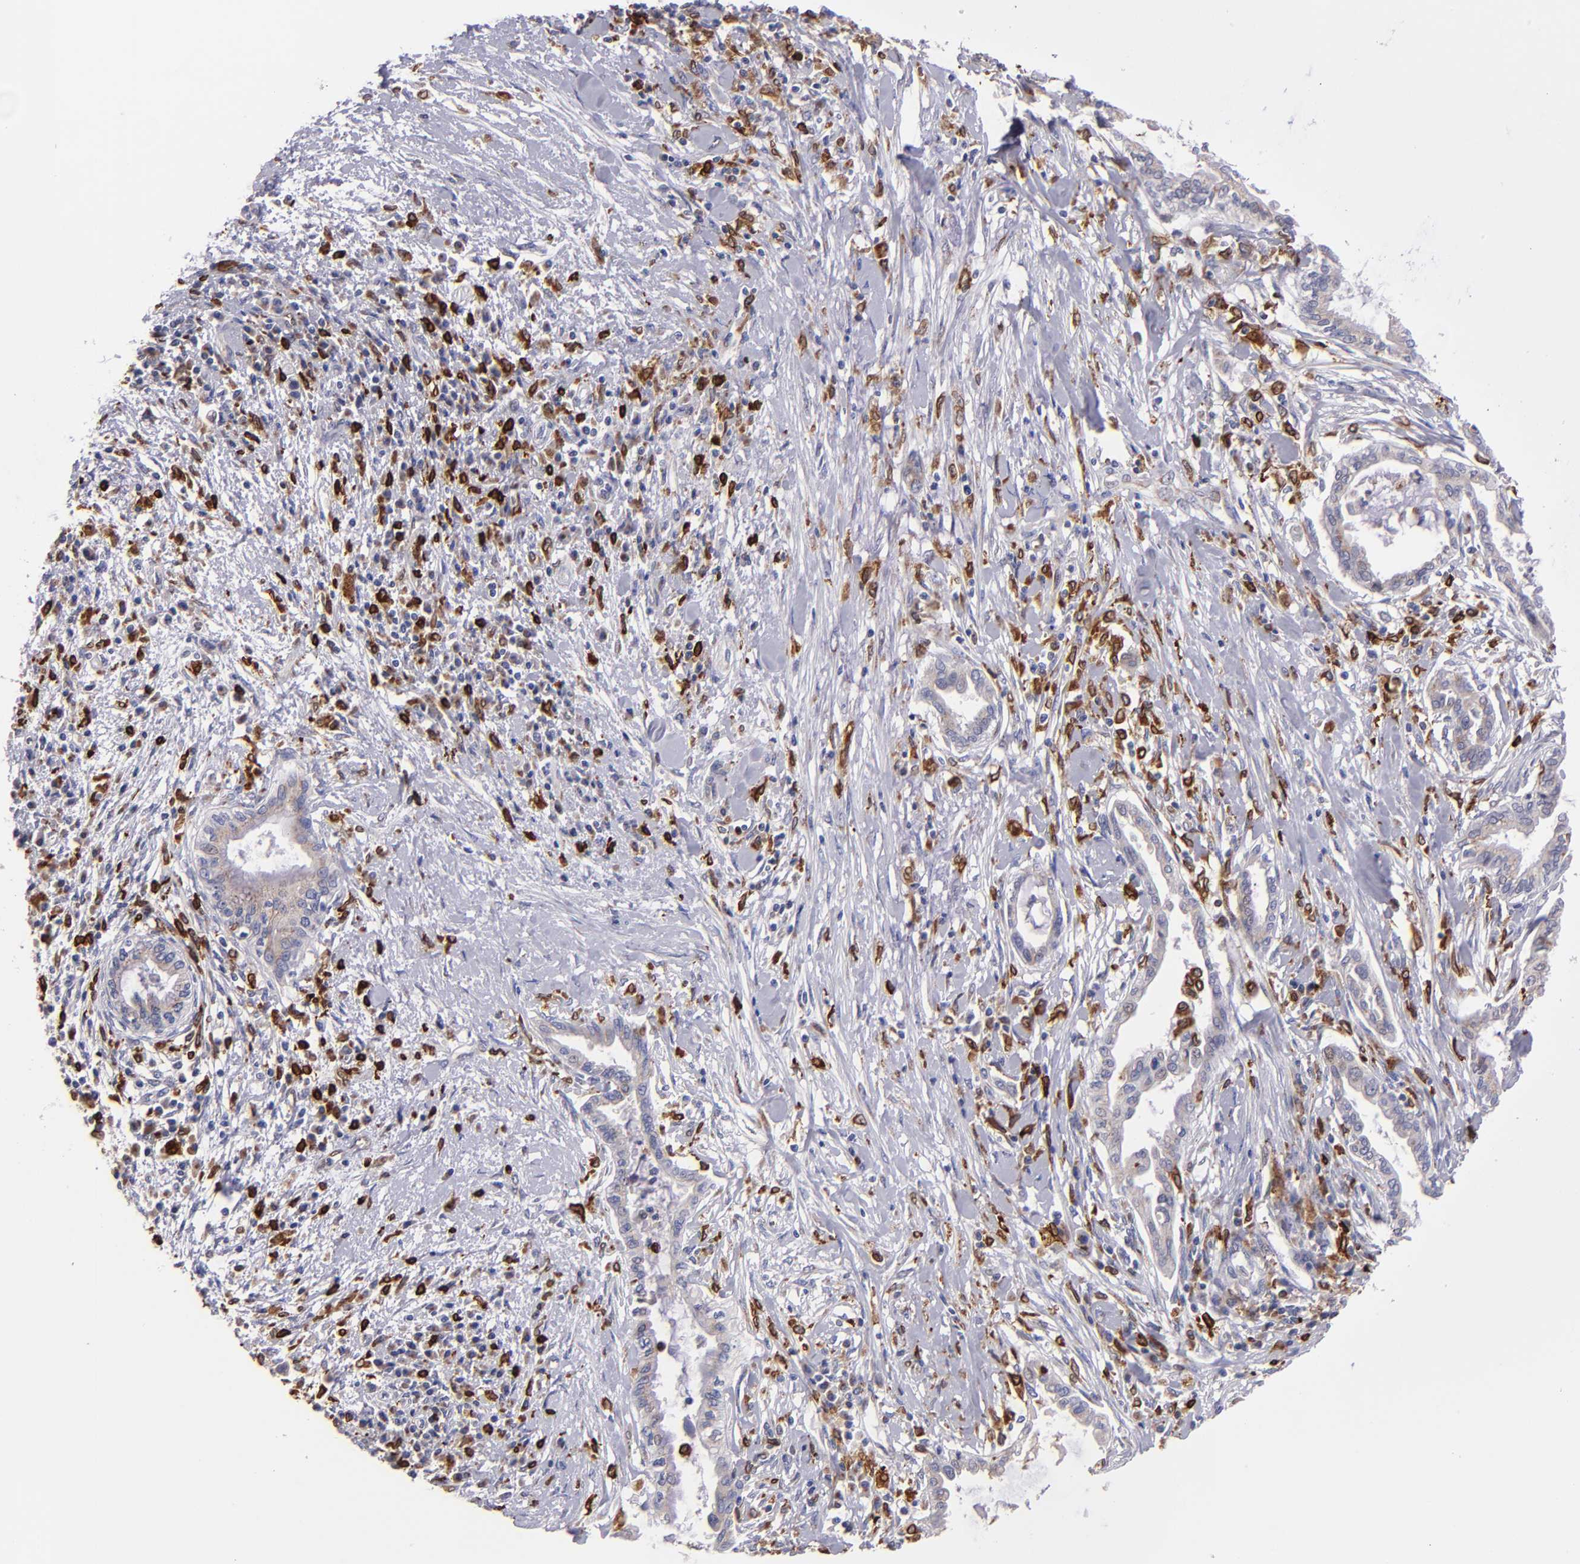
{"staining": {"intensity": "weak", "quantity": "<25%", "location": "cytoplasmic/membranous"}, "tissue": "pancreatic cancer", "cell_type": "Tumor cells", "image_type": "cancer", "snomed": [{"axis": "morphology", "description": "Adenocarcinoma, NOS"}, {"axis": "topography", "description": "Pancreas"}], "caption": "Human pancreatic cancer (adenocarcinoma) stained for a protein using IHC shows no staining in tumor cells.", "gene": "PTGS1", "patient": {"sex": "female", "age": 64}}